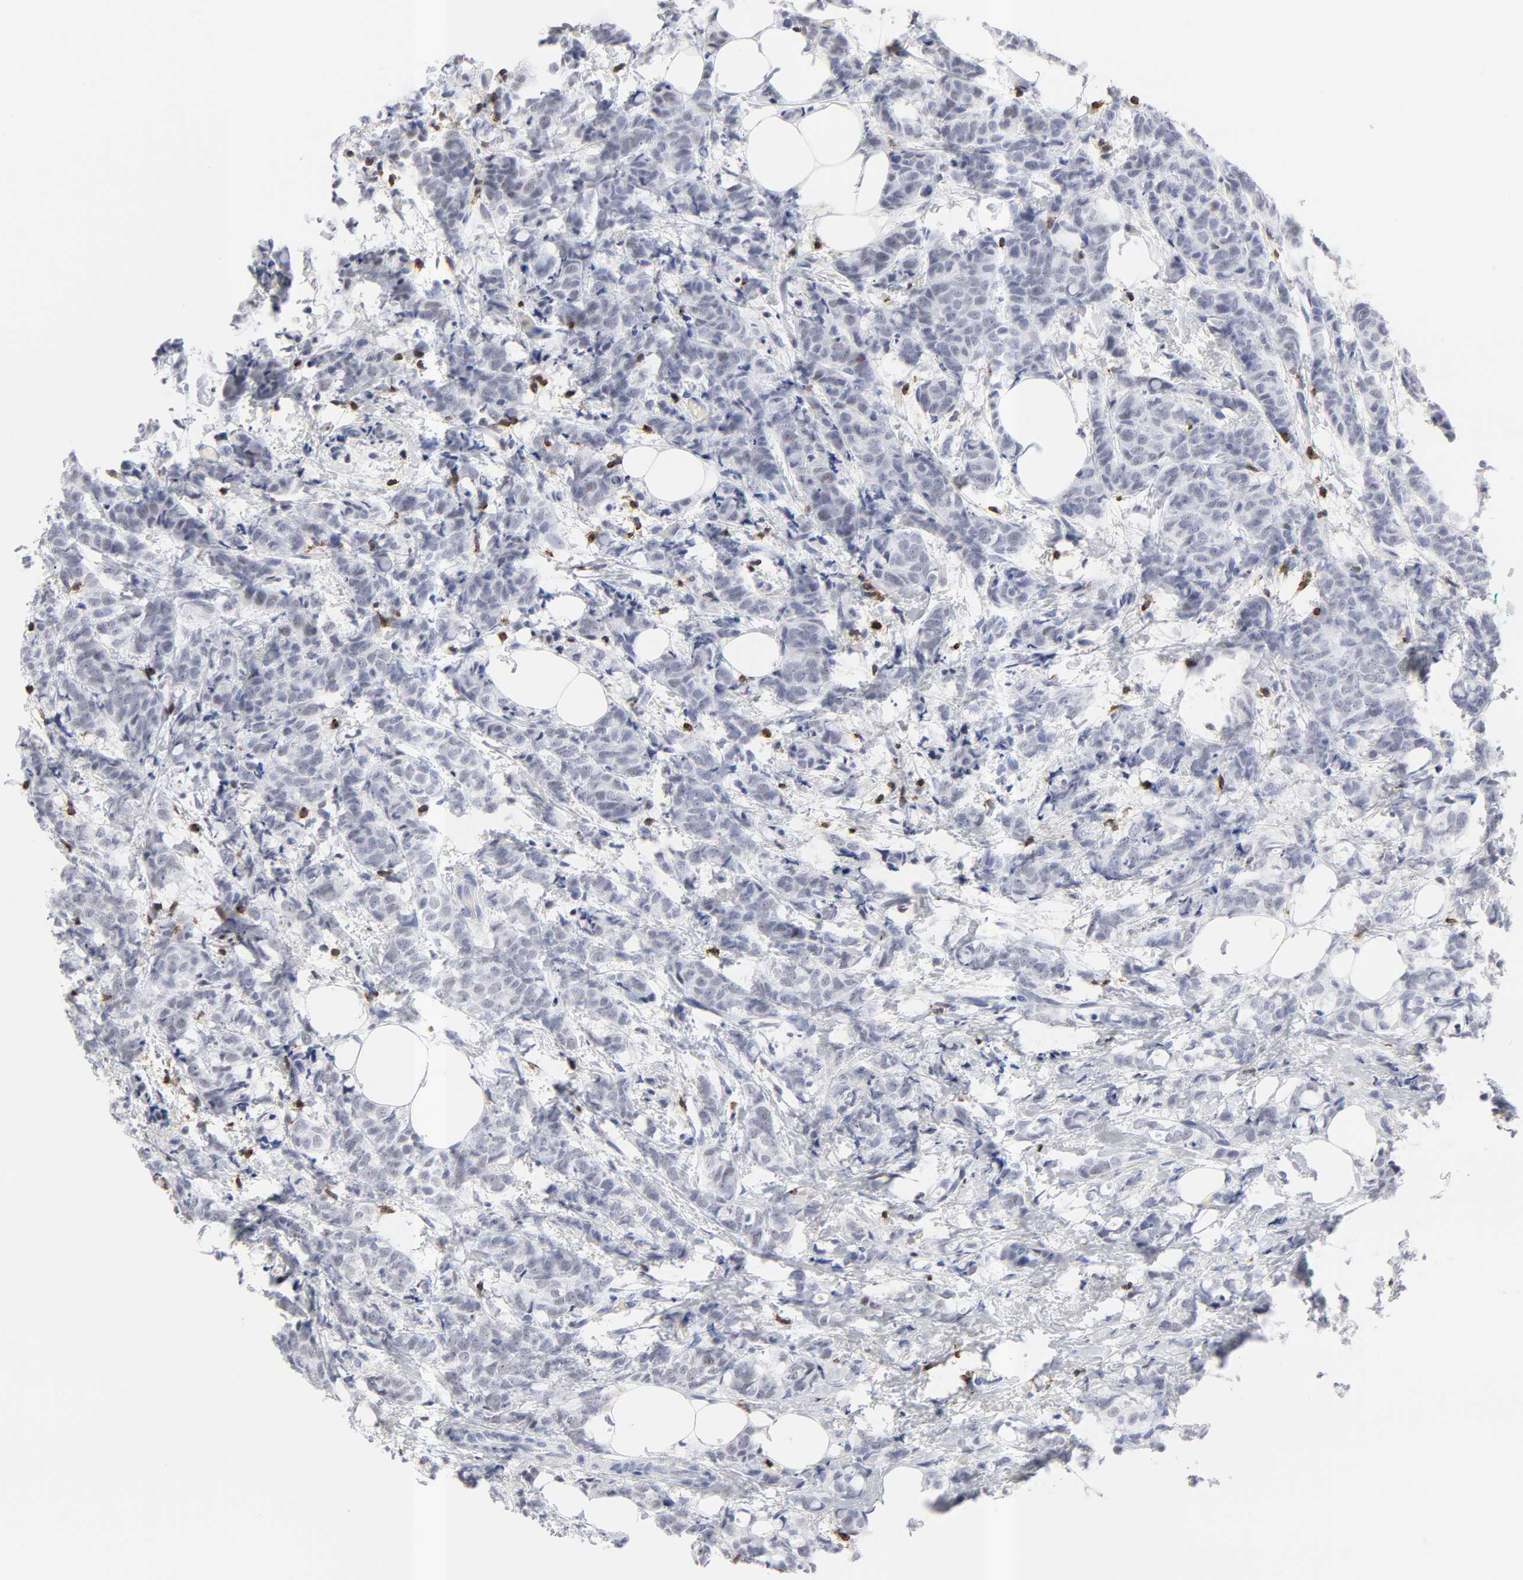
{"staining": {"intensity": "weak", "quantity": "<25%", "location": "nuclear"}, "tissue": "breast cancer", "cell_type": "Tumor cells", "image_type": "cancer", "snomed": [{"axis": "morphology", "description": "Lobular carcinoma"}, {"axis": "topography", "description": "Breast"}], "caption": "Tumor cells show no significant staining in breast cancer. (Immunohistochemistry (ihc), brightfield microscopy, high magnification).", "gene": "CD2", "patient": {"sex": "female", "age": 60}}